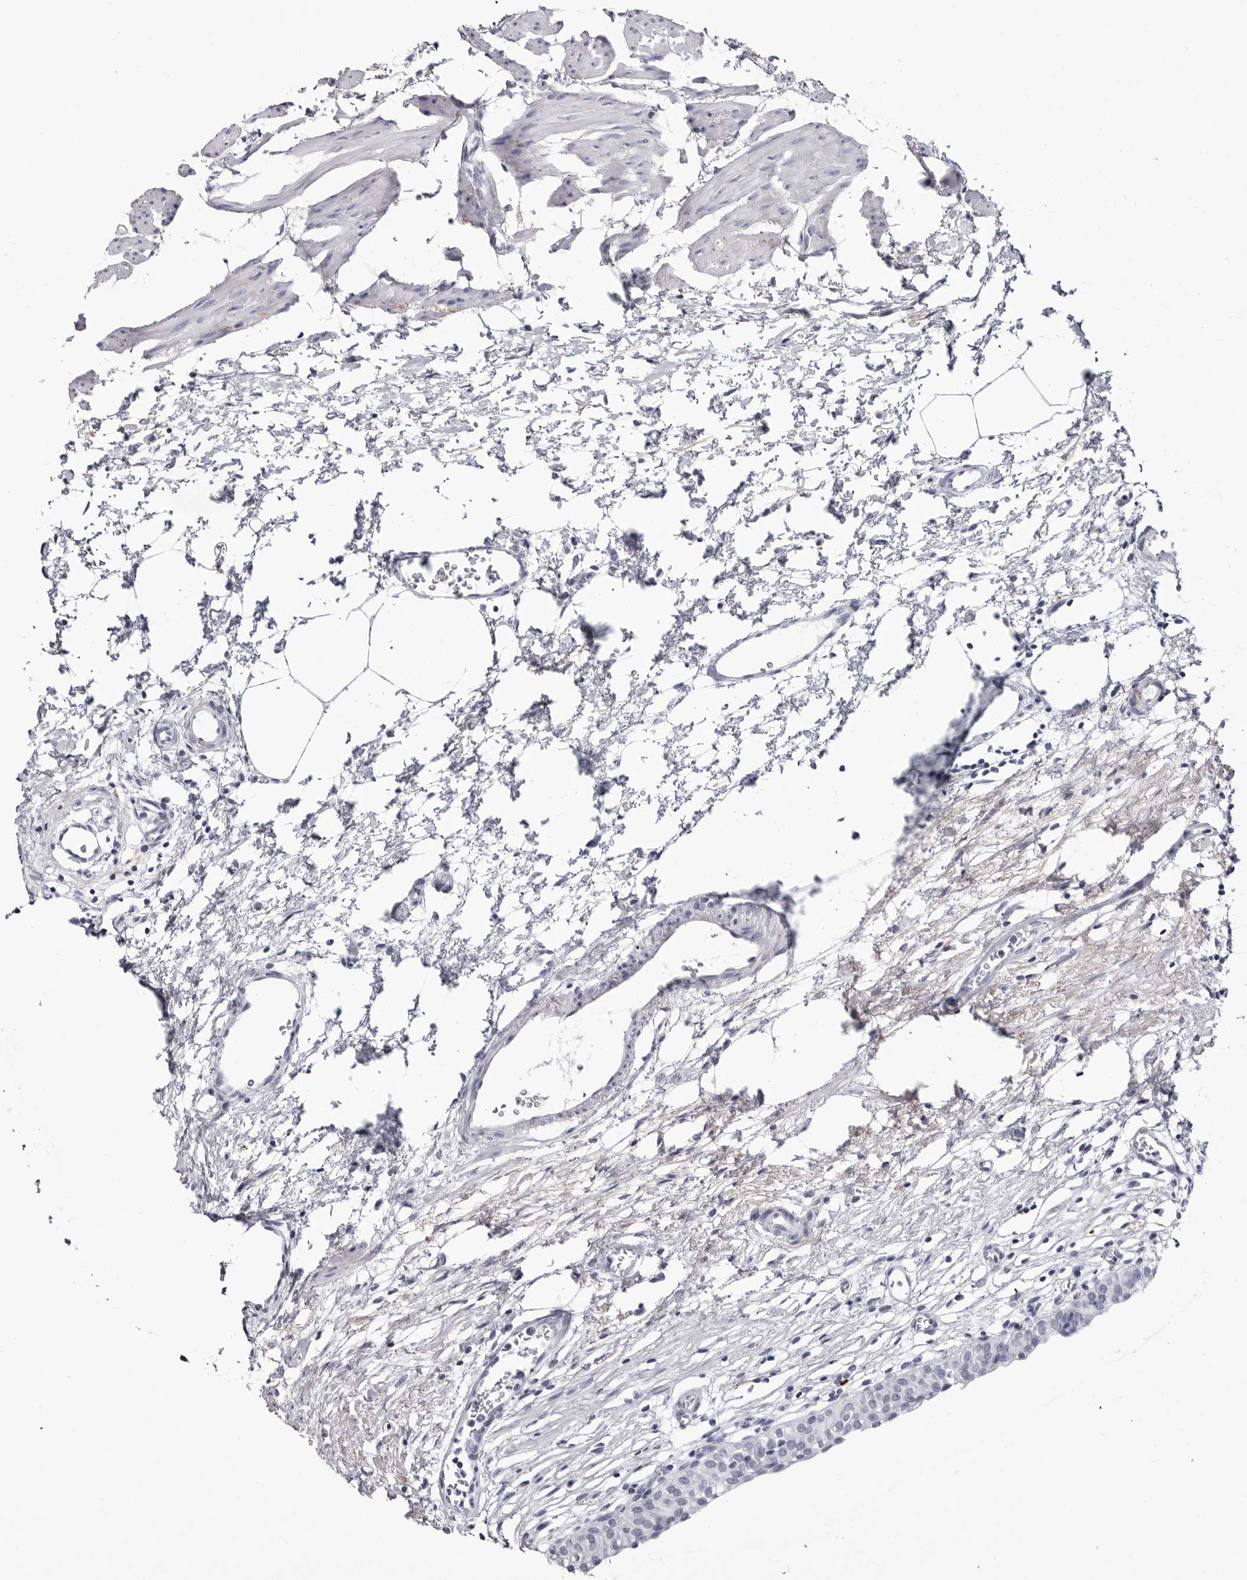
{"staining": {"intensity": "negative", "quantity": "none", "location": "none"}, "tissue": "urinary bladder", "cell_type": "Urothelial cells", "image_type": "normal", "snomed": [{"axis": "morphology", "description": "Normal tissue, NOS"}, {"axis": "morphology", "description": "Urothelial carcinoma, High grade"}, {"axis": "topography", "description": "Urinary bladder"}], "caption": "Protein analysis of normal urinary bladder displays no significant expression in urothelial cells. Brightfield microscopy of IHC stained with DAB (brown) and hematoxylin (blue), captured at high magnification.", "gene": "COL26A1", "patient": {"sex": "female", "age": 60}}